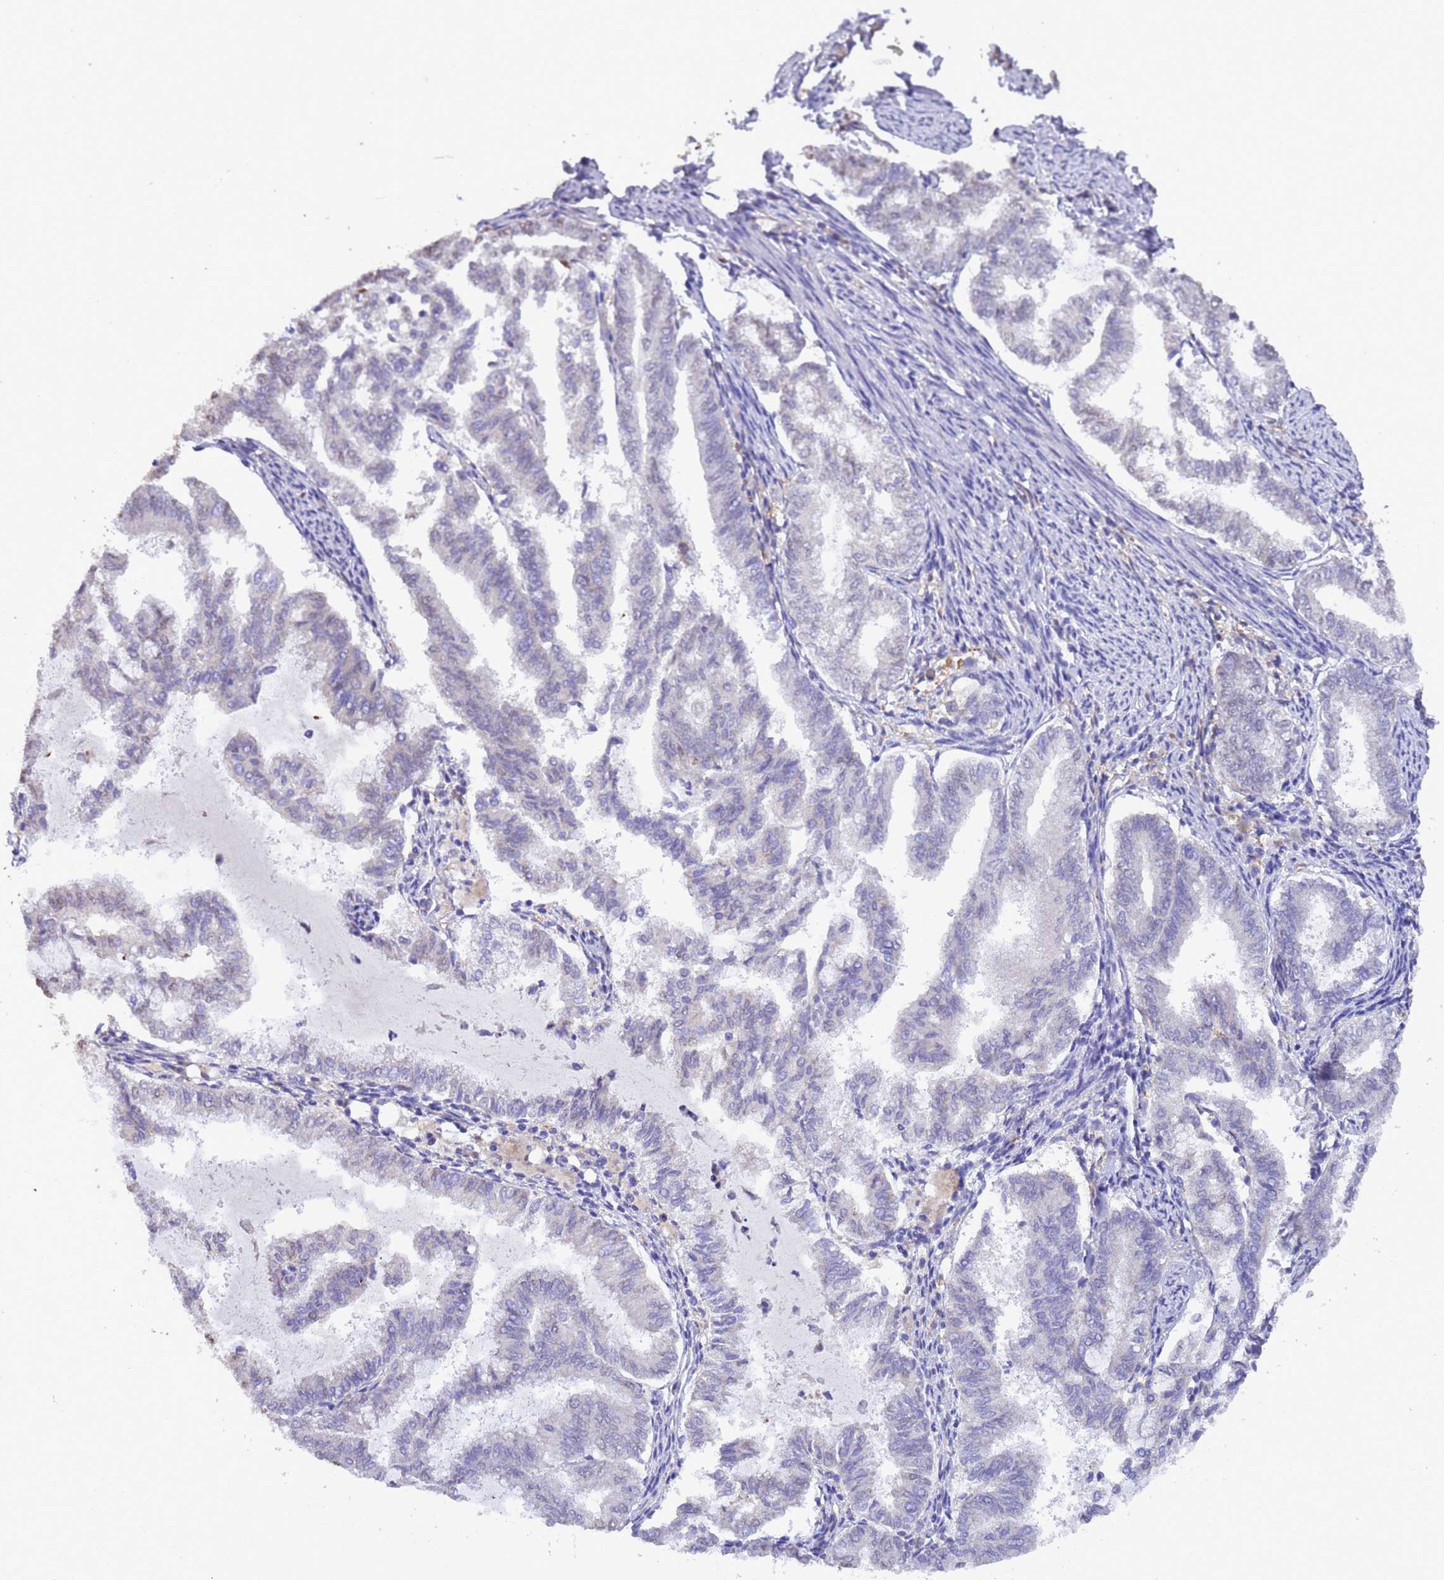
{"staining": {"intensity": "negative", "quantity": "none", "location": "none"}, "tissue": "endometrial cancer", "cell_type": "Tumor cells", "image_type": "cancer", "snomed": [{"axis": "morphology", "description": "Adenocarcinoma, NOS"}, {"axis": "topography", "description": "Endometrium"}], "caption": "Tumor cells show no significant protein staining in endometrial cancer.", "gene": "NPHP1", "patient": {"sex": "female", "age": 79}}